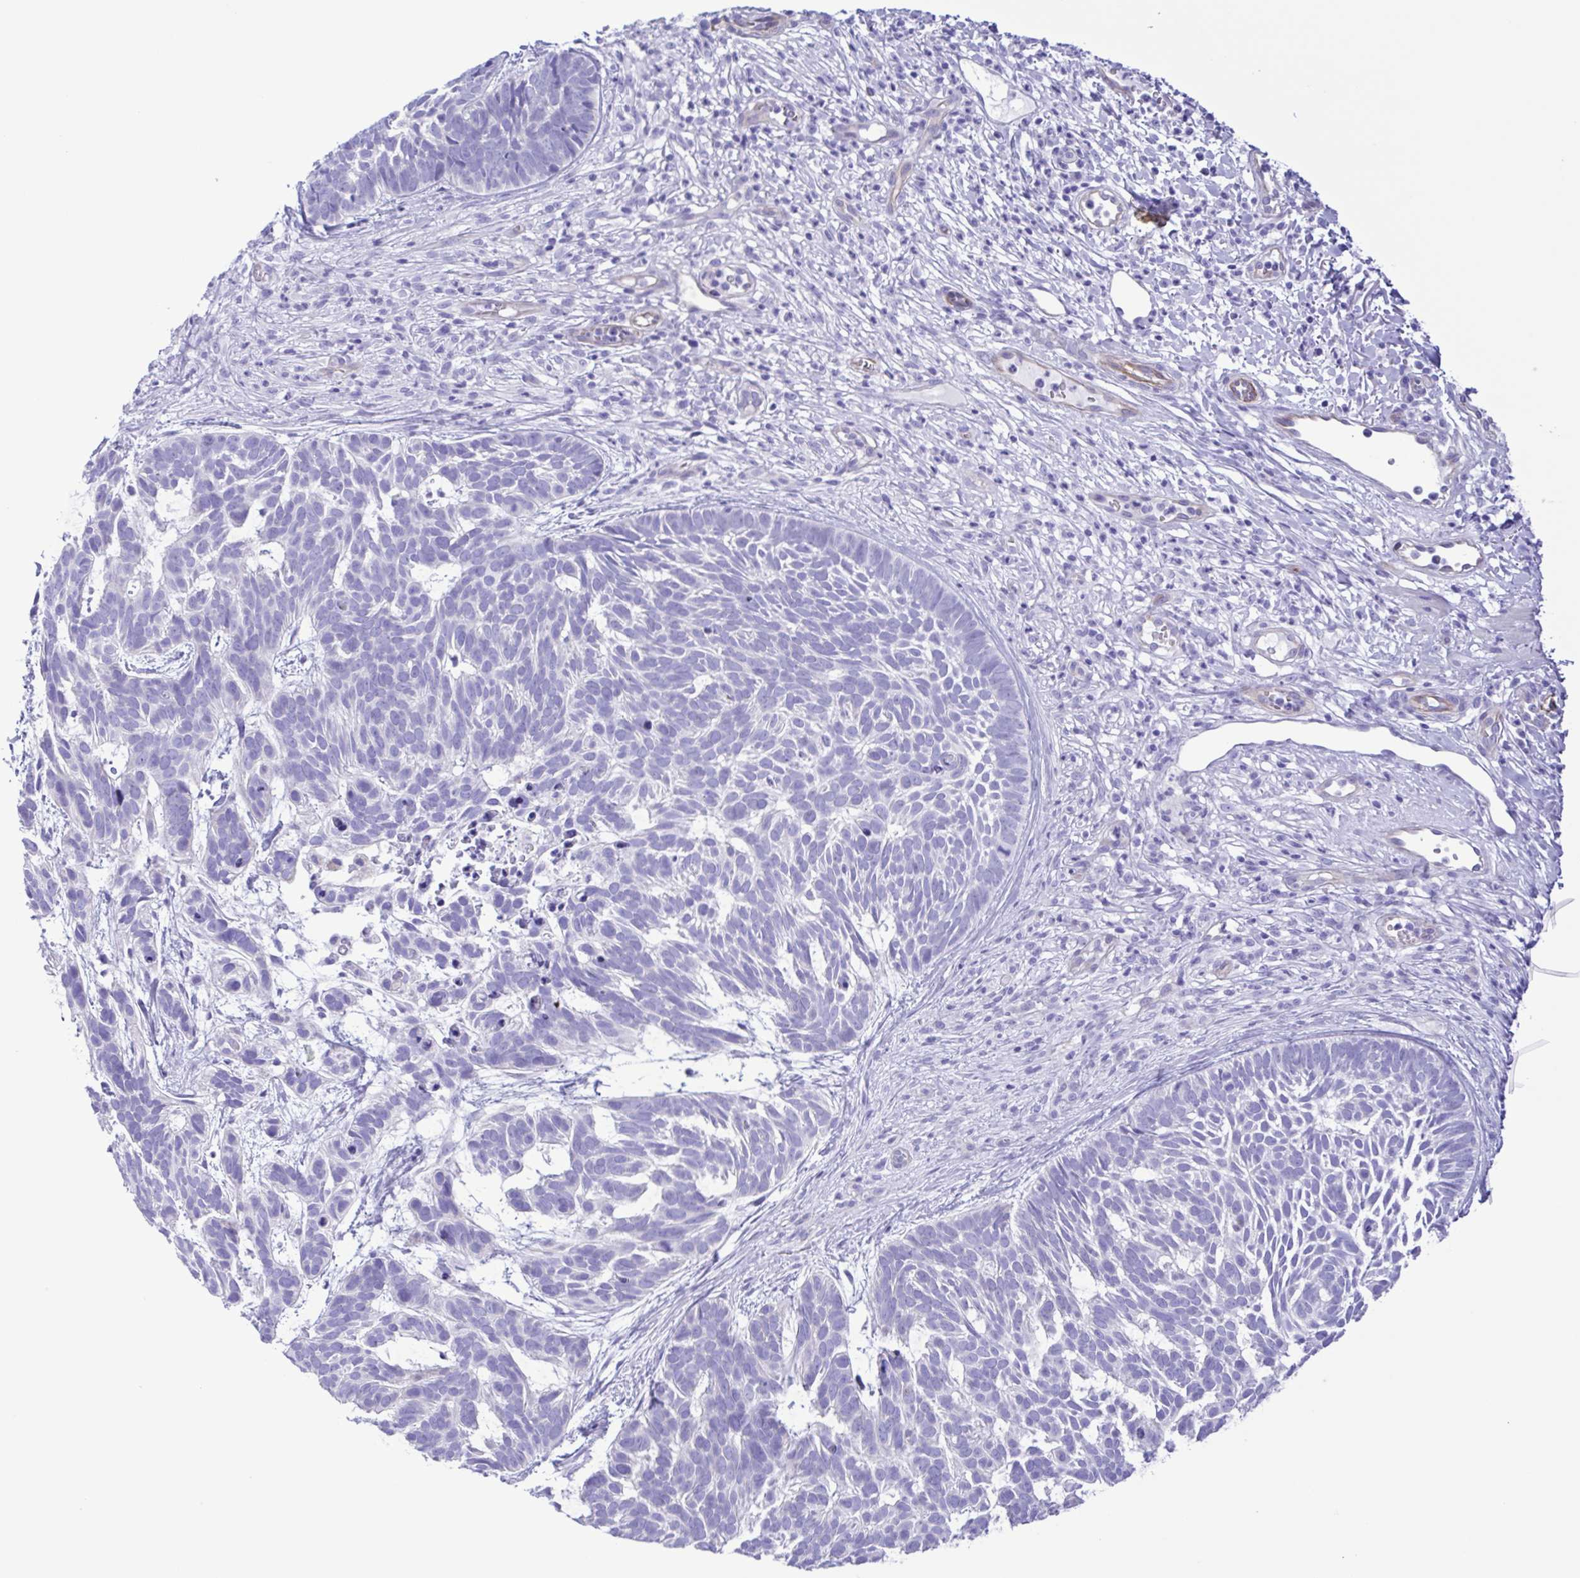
{"staining": {"intensity": "negative", "quantity": "none", "location": "none"}, "tissue": "skin cancer", "cell_type": "Tumor cells", "image_type": "cancer", "snomed": [{"axis": "morphology", "description": "Basal cell carcinoma"}, {"axis": "topography", "description": "Skin"}], "caption": "Tumor cells show no significant positivity in skin cancer.", "gene": "CYP11A1", "patient": {"sex": "male", "age": 78}}